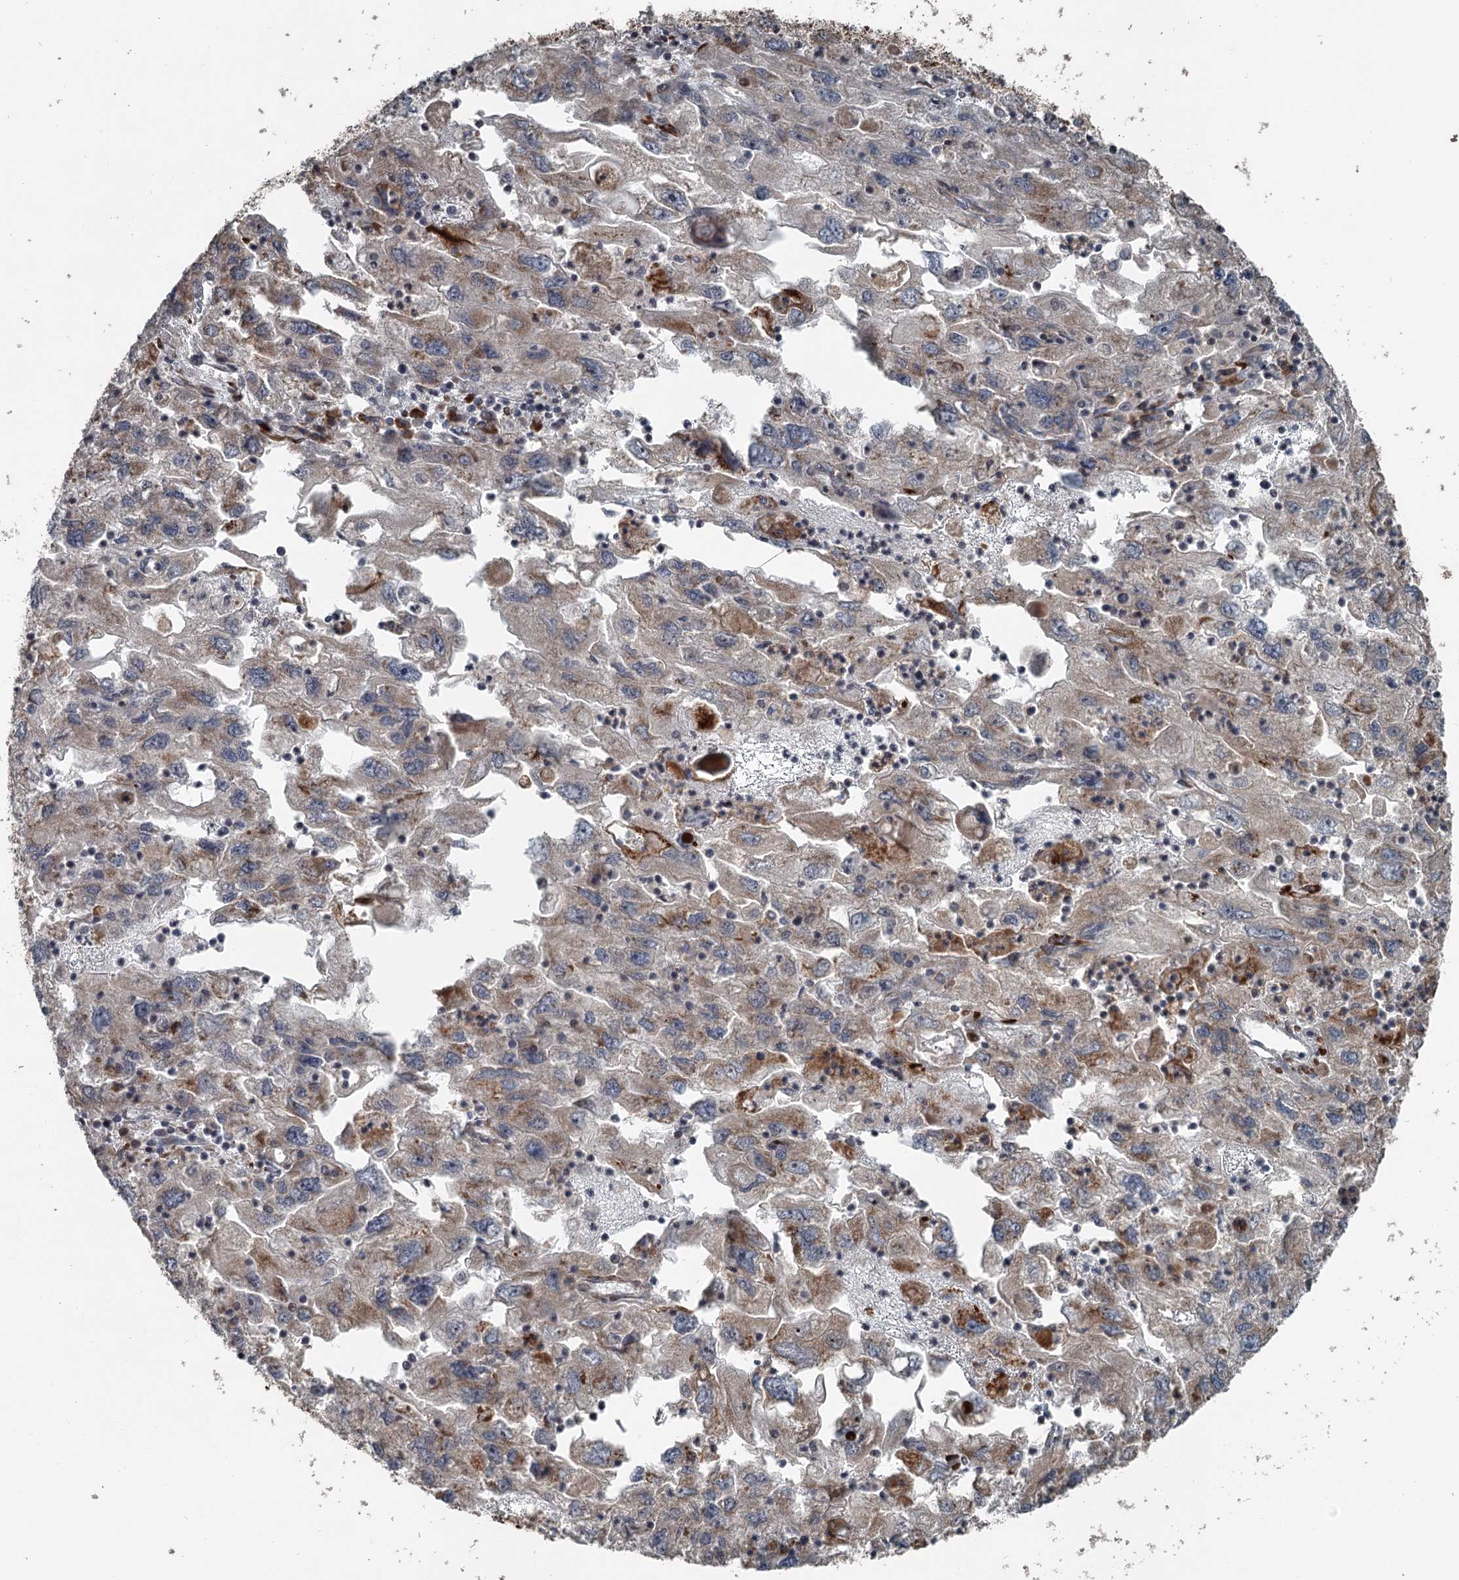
{"staining": {"intensity": "moderate", "quantity": "<25%", "location": "cytoplasmic/membranous"}, "tissue": "endometrial cancer", "cell_type": "Tumor cells", "image_type": "cancer", "snomed": [{"axis": "morphology", "description": "Adenocarcinoma, NOS"}, {"axis": "topography", "description": "Endometrium"}], "caption": "Protein analysis of endometrial cancer (adenocarcinoma) tissue exhibits moderate cytoplasmic/membranous positivity in approximately <25% of tumor cells.", "gene": "RASSF8", "patient": {"sex": "female", "age": 49}}